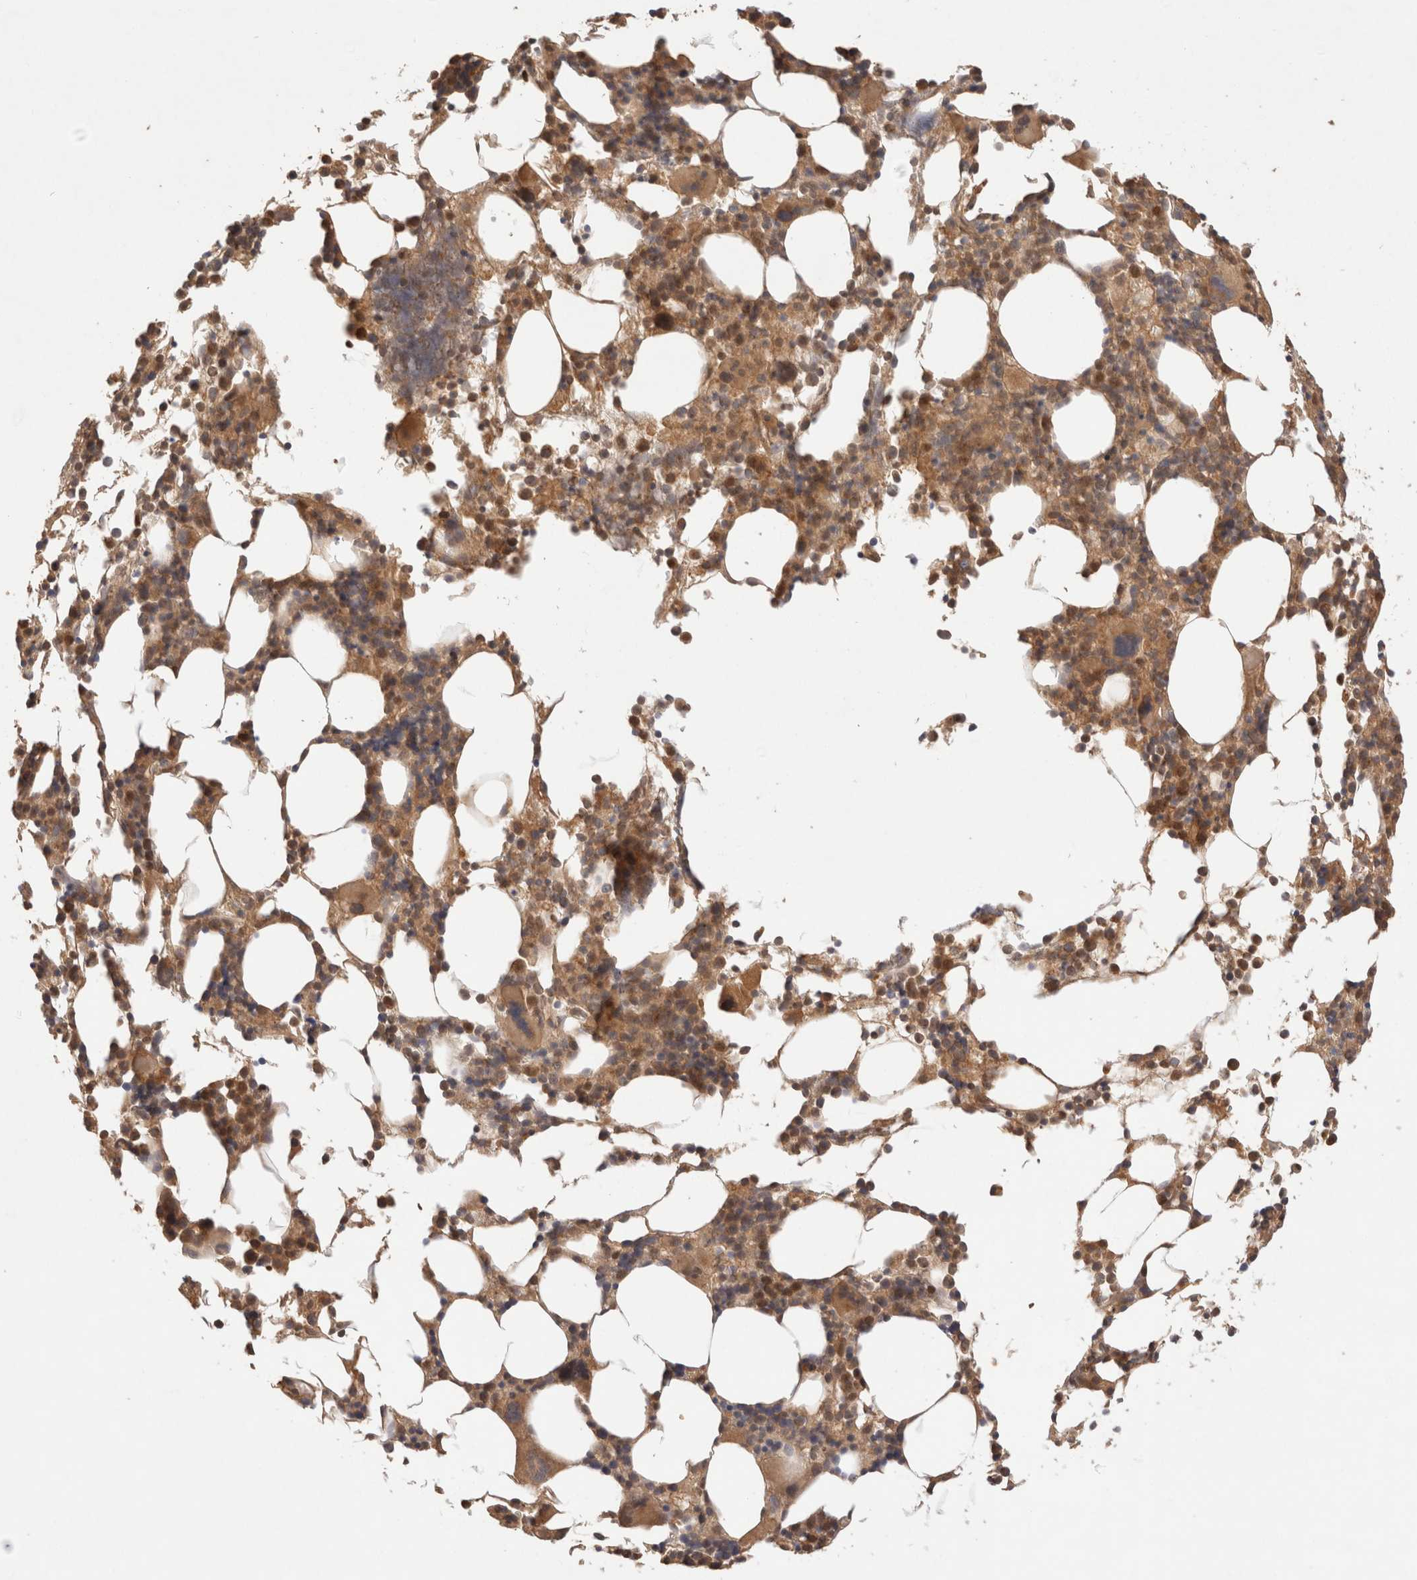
{"staining": {"intensity": "moderate", "quantity": ">75%", "location": "cytoplasmic/membranous"}, "tissue": "bone marrow", "cell_type": "Hematopoietic cells", "image_type": "normal", "snomed": [{"axis": "morphology", "description": "Normal tissue, NOS"}, {"axis": "morphology", "description": "Inflammation, NOS"}, {"axis": "topography", "description": "Bone marrow"}], "caption": "IHC (DAB (3,3'-diaminobenzidine)) staining of unremarkable bone marrow demonstrates moderate cytoplasmic/membranous protein expression in about >75% of hematopoietic cells.", "gene": "CARNMT1", "patient": {"sex": "male", "age": 55}}